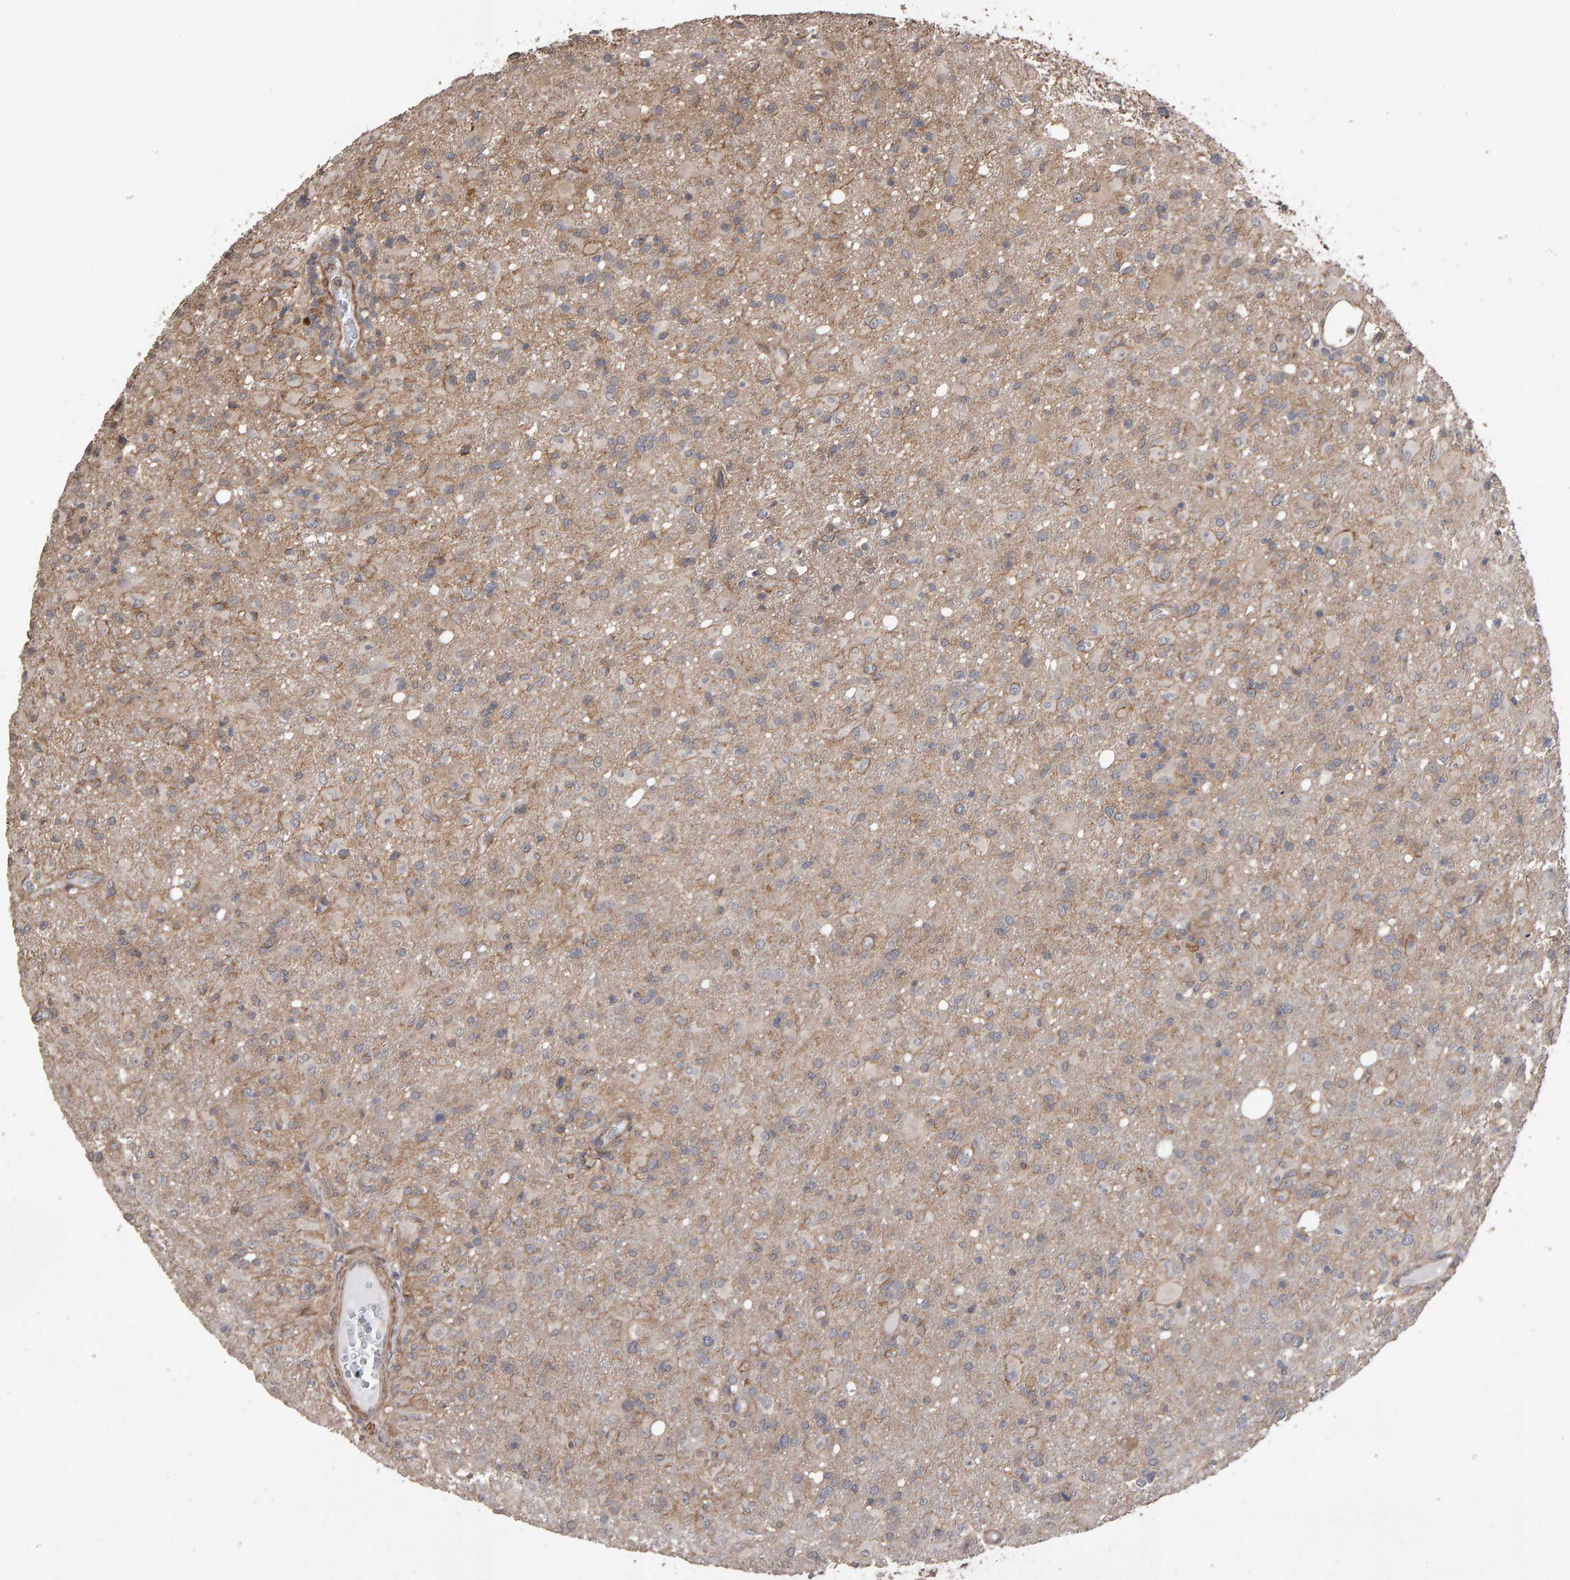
{"staining": {"intensity": "weak", "quantity": "<25%", "location": "cytoplasmic/membranous"}, "tissue": "glioma", "cell_type": "Tumor cells", "image_type": "cancer", "snomed": [{"axis": "morphology", "description": "Glioma, malignant, High grade"}, {"axis": "topography", "description": "Brain"}], "caption": "Tumor cells are negative for protein expression in human glioma.", "gene": "SCRIB", "patient": {"sex": "female", "age": 57}}